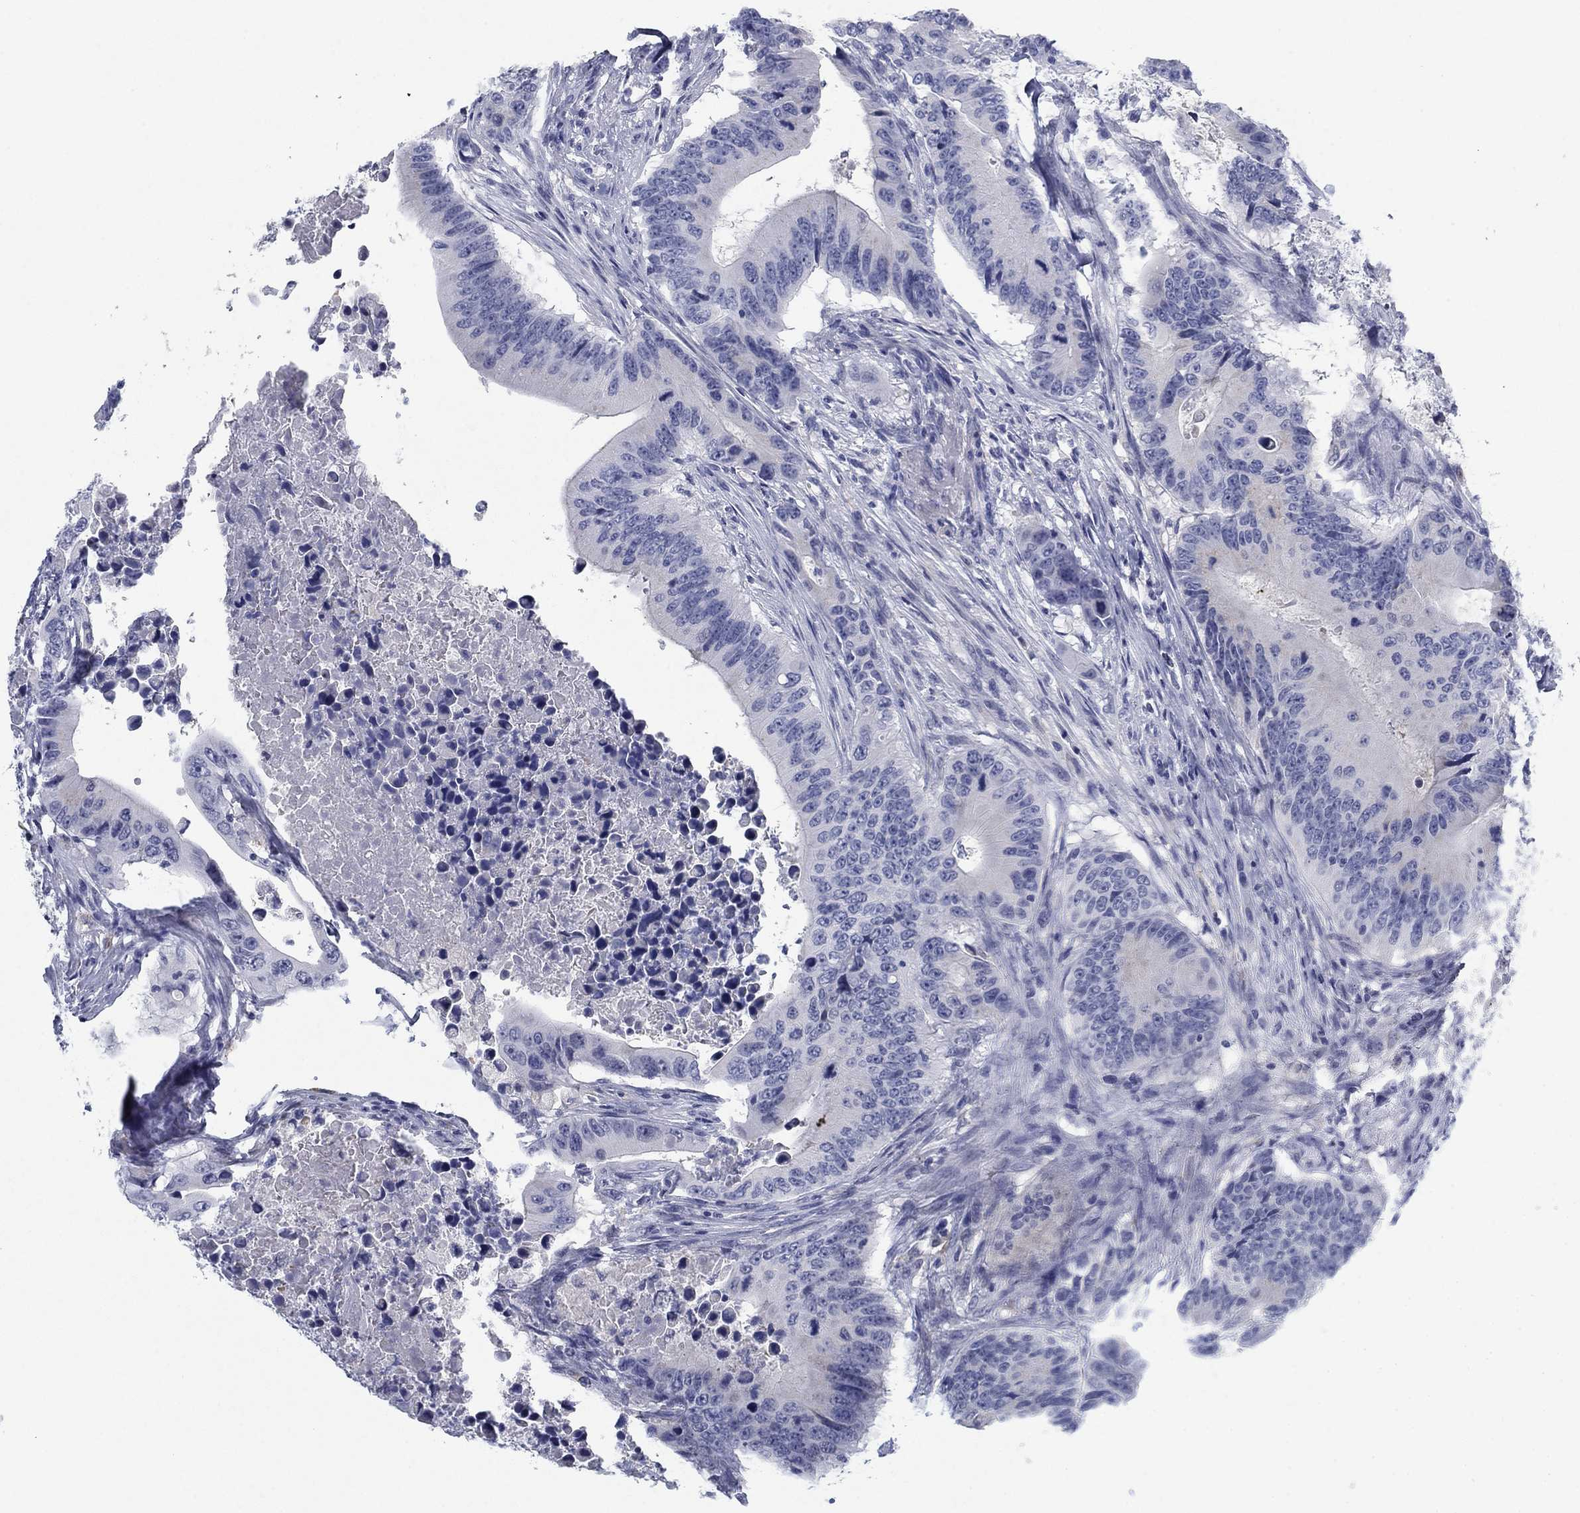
{"staining": {"intensity": "negative", "quantity": "none", "location": "none"}, "tissue": "colorectal cancer", "cell_type": "Tumor cells", "image_type": "cancer", "snomed": [{"axis": "morphology", "description": "Adenocarcinoma, NOS"}, {"axis": "topography", "description": "Colon"}], "caption": "The immunohistochemistry (IHC) image has no significant staining in tumor cells of adenocarcinoma (colorectal) tissue.", "gene": "DNAL1", "patient": {"sex": "female", "age": 90}}